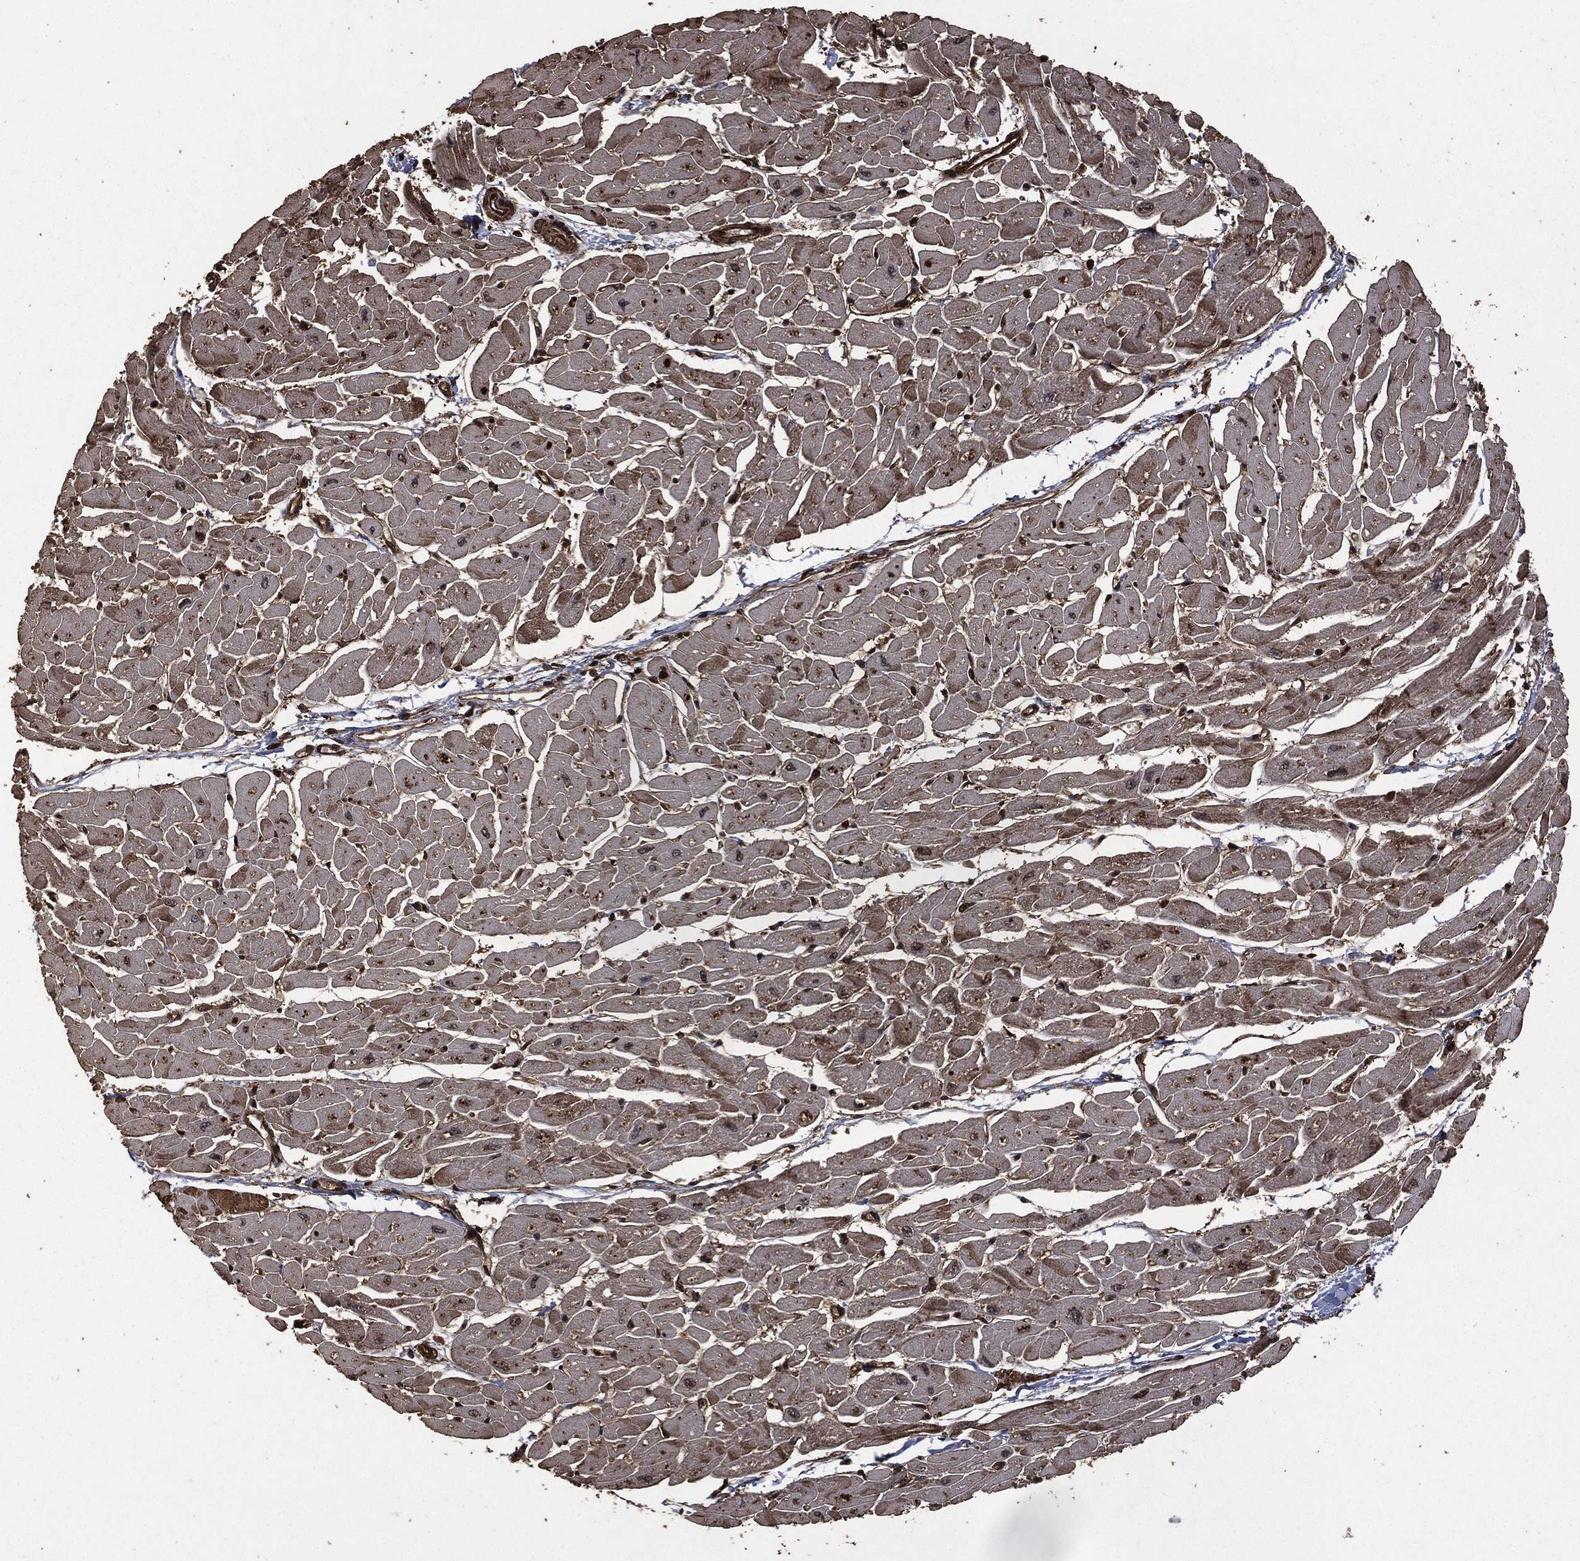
{"staining": {"intensity": "moderate", "quantity": "25%-75%", "location": "cytoplasmic/membranous"}, "tissue": "heart muscle", "cell_type": "Cardiomyocytes", "image_type": "normal", "snomed": [{"axis": "morphology", "description": "Normal tissue, NOS"}, {"axis": "topography", "description": "Heart"}], "caption": "Approximately 25%-75% of cardiomyocytes in unremarkable heart muscle exhibit moderate cytoplasmic/membranous protein positivity as visualized by brown immunohistochemical staining.", "gene": "HRAS", "patient": {"sex": "male", "age": 57}}